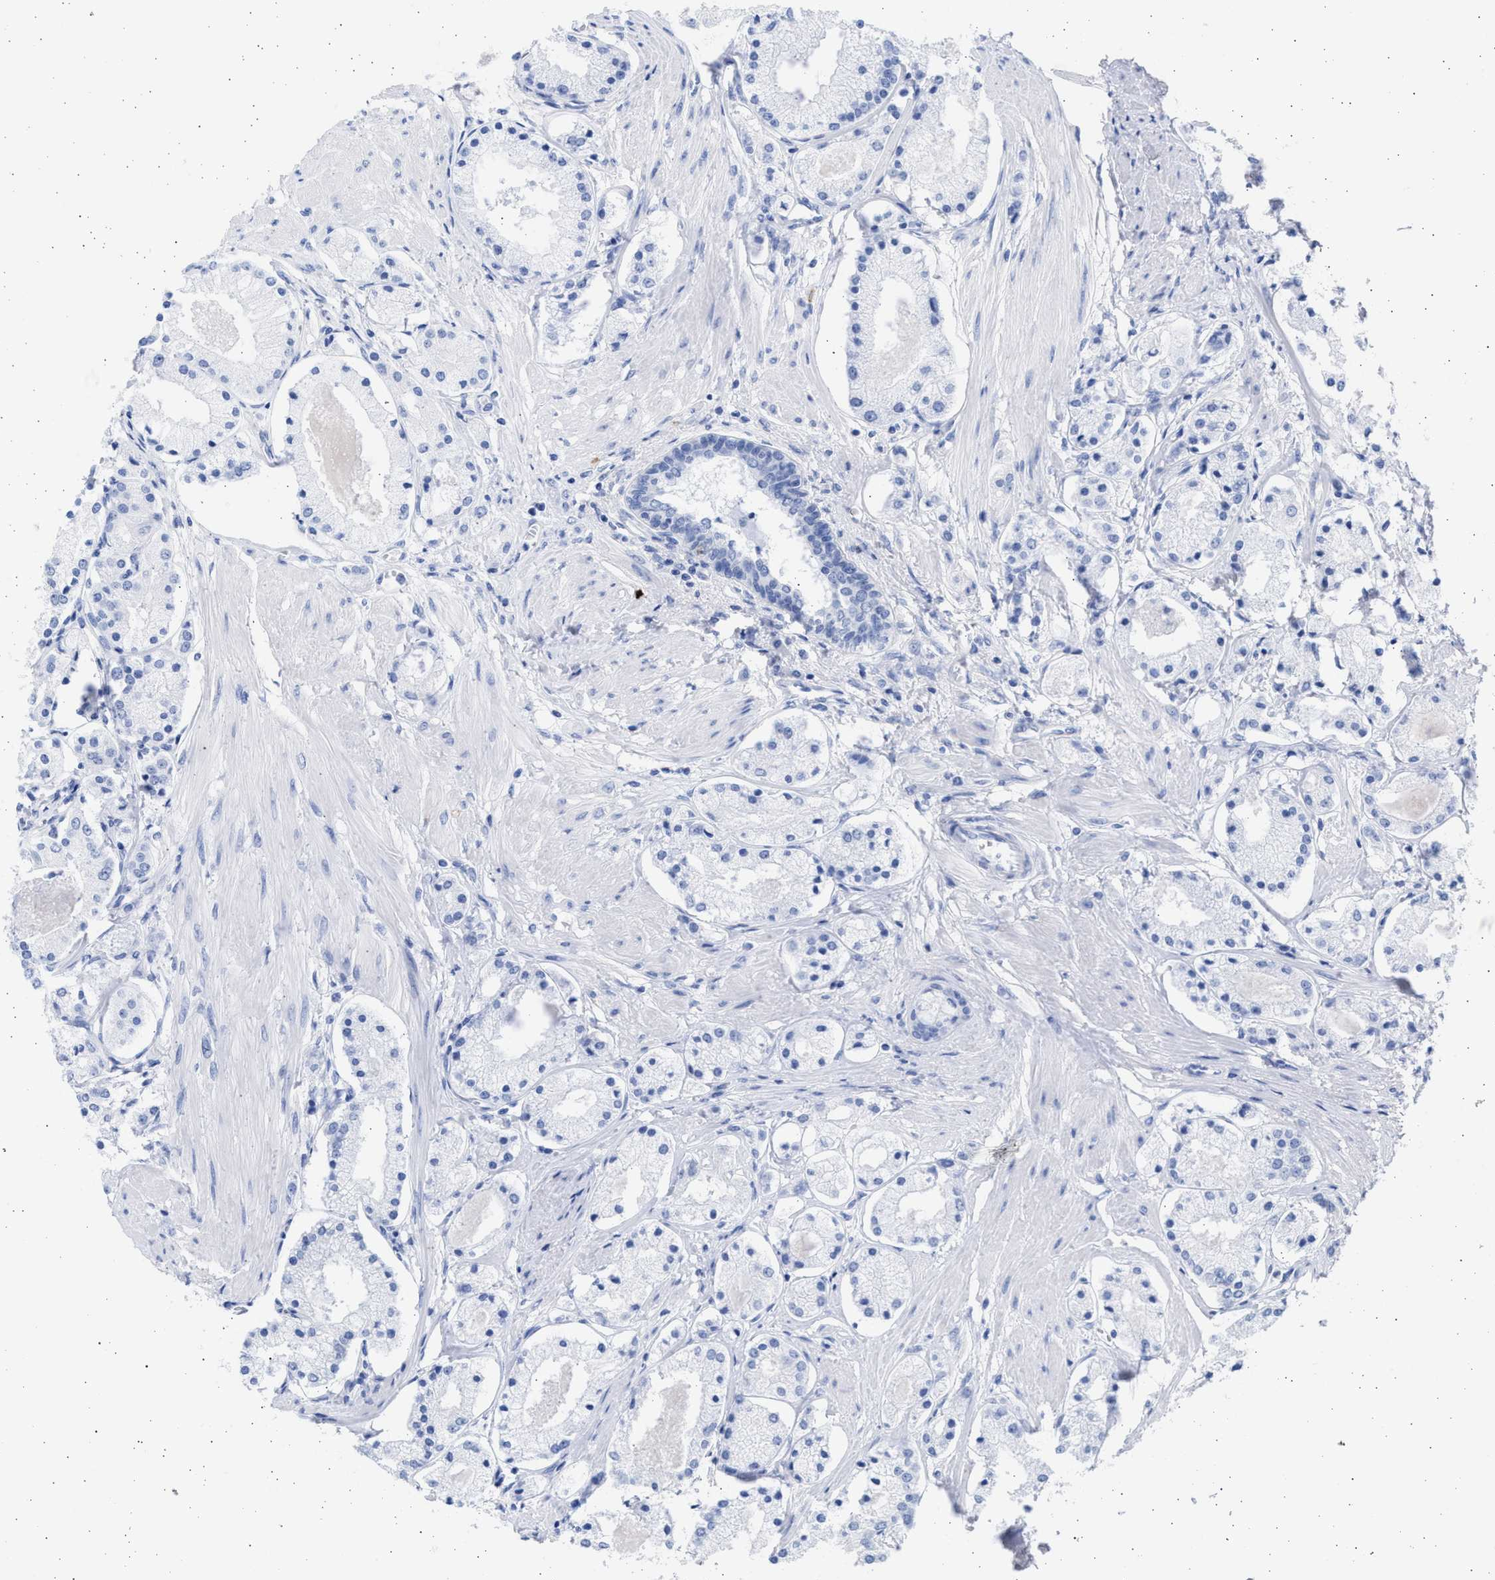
{"staining": {"intensity": "negative", "quantity": "none", "location": "none"}, "tissue": "prostate cancer", "cell_type": "Tumor cells", "image_type": "cancer", "snomed": [{"axis": "morphology", "description": "Adenocarcinoma, High grade"}, {"axis": "topography", "description": "Prostate"}], "caption": "Prostate adenocarcinoma (high-grade) stained for a protein using immunohistochemistry (IHC) shows no expression tumor cells.", "gene": "ALDOC", "patient": {"sex": "male", "age": 66}}